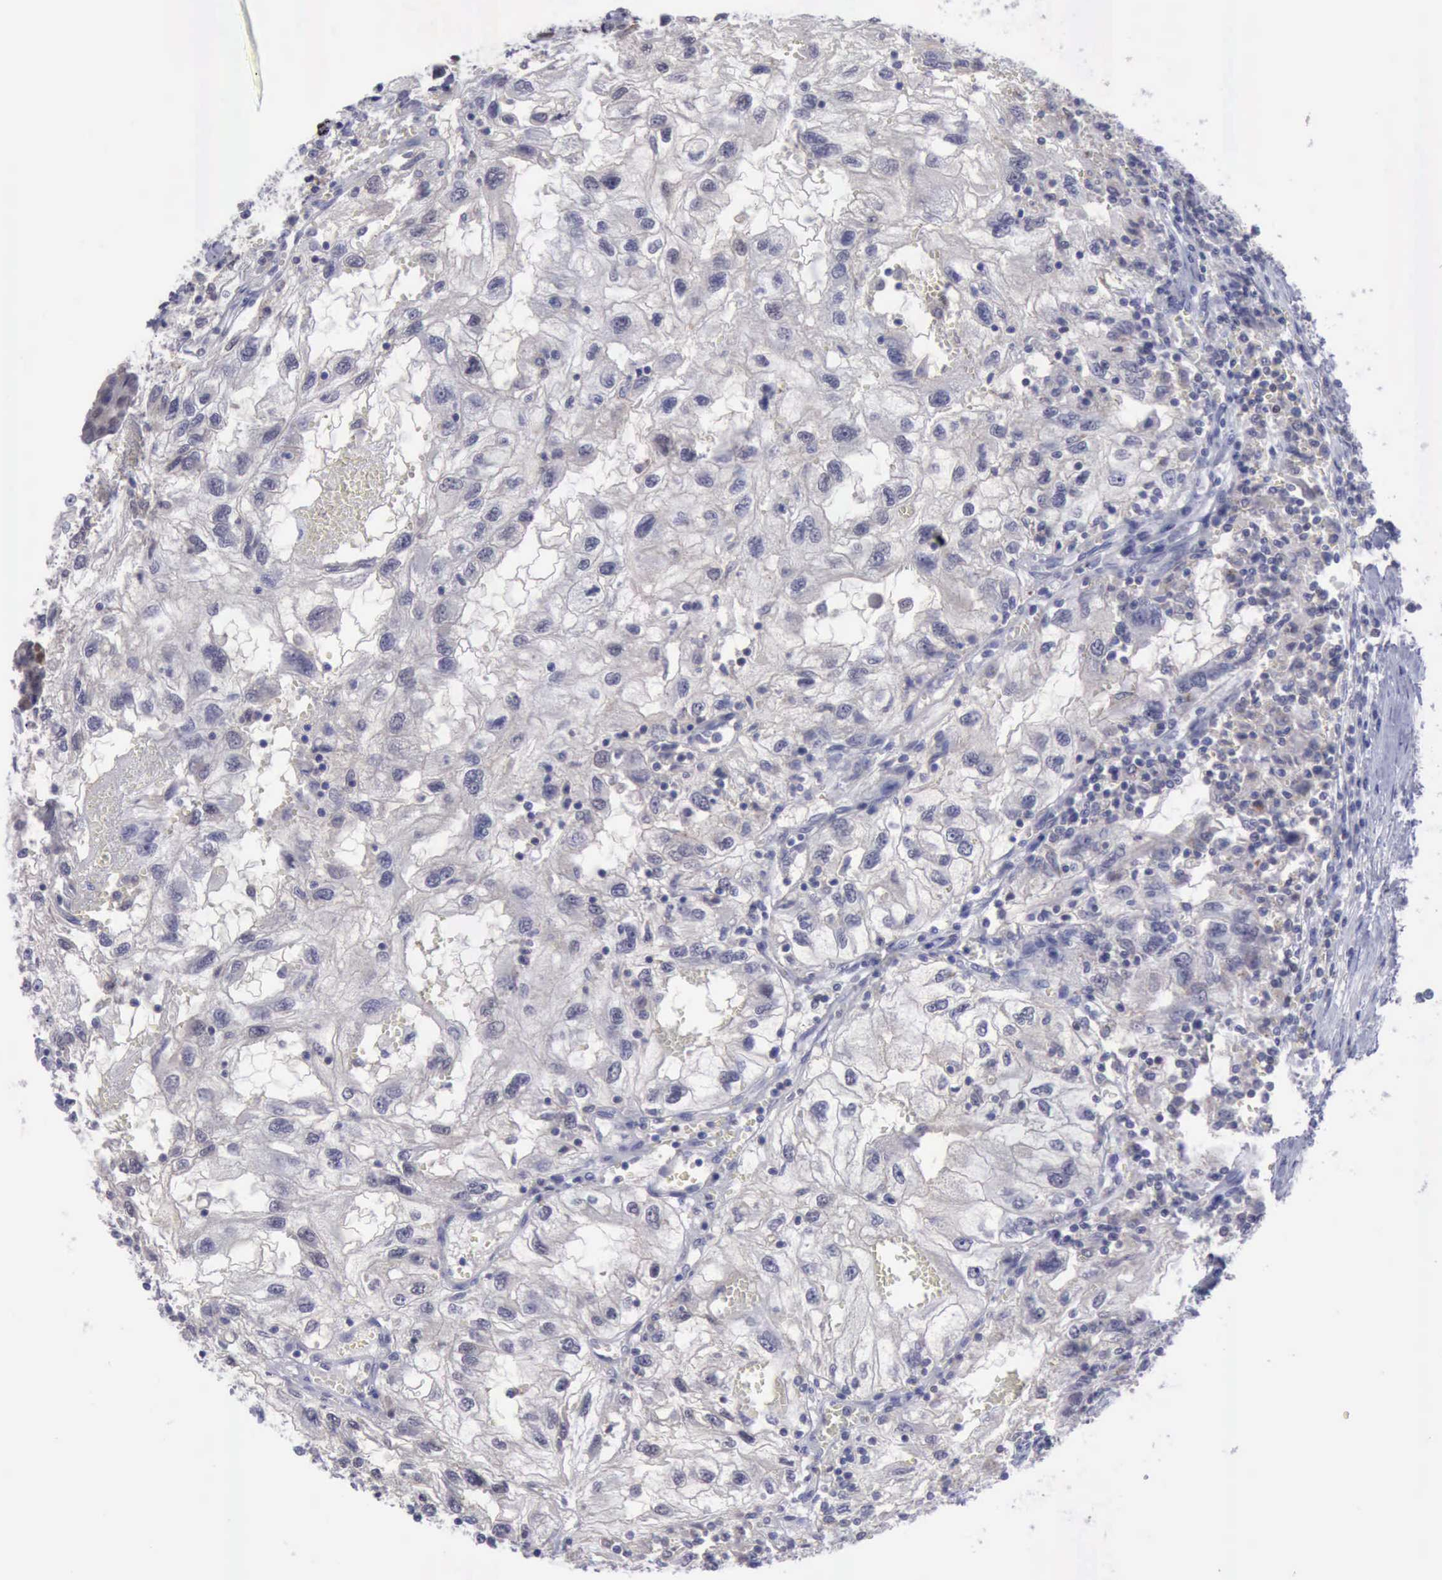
{"staining": {"intensity": "negative", "quantity": "none", "location": "none"}, "tissue": "renal cancer", "cell_type": "Tumor cells", "image_type": "cancer", "snomed": [{"axis": "morphology", "description": "Normal tissue, NOS"}, {"axis": "morphology", "description": "Adenocarcinoma, NOS"}, {"axis": "topography", "description": "Kidney"}], "caption": "DAB (3,3'-diaminobenzidine) immunohistochemical staining of human adenocarcinoma (renal) demonstrates no significant positivity in tumor cells. (Brightfield microscopy of DAB (3,3'-diaminobenzidine) IHC at high magnification).", "gene": "SATB2", "patient": {"sex": "male", "age": 71}}